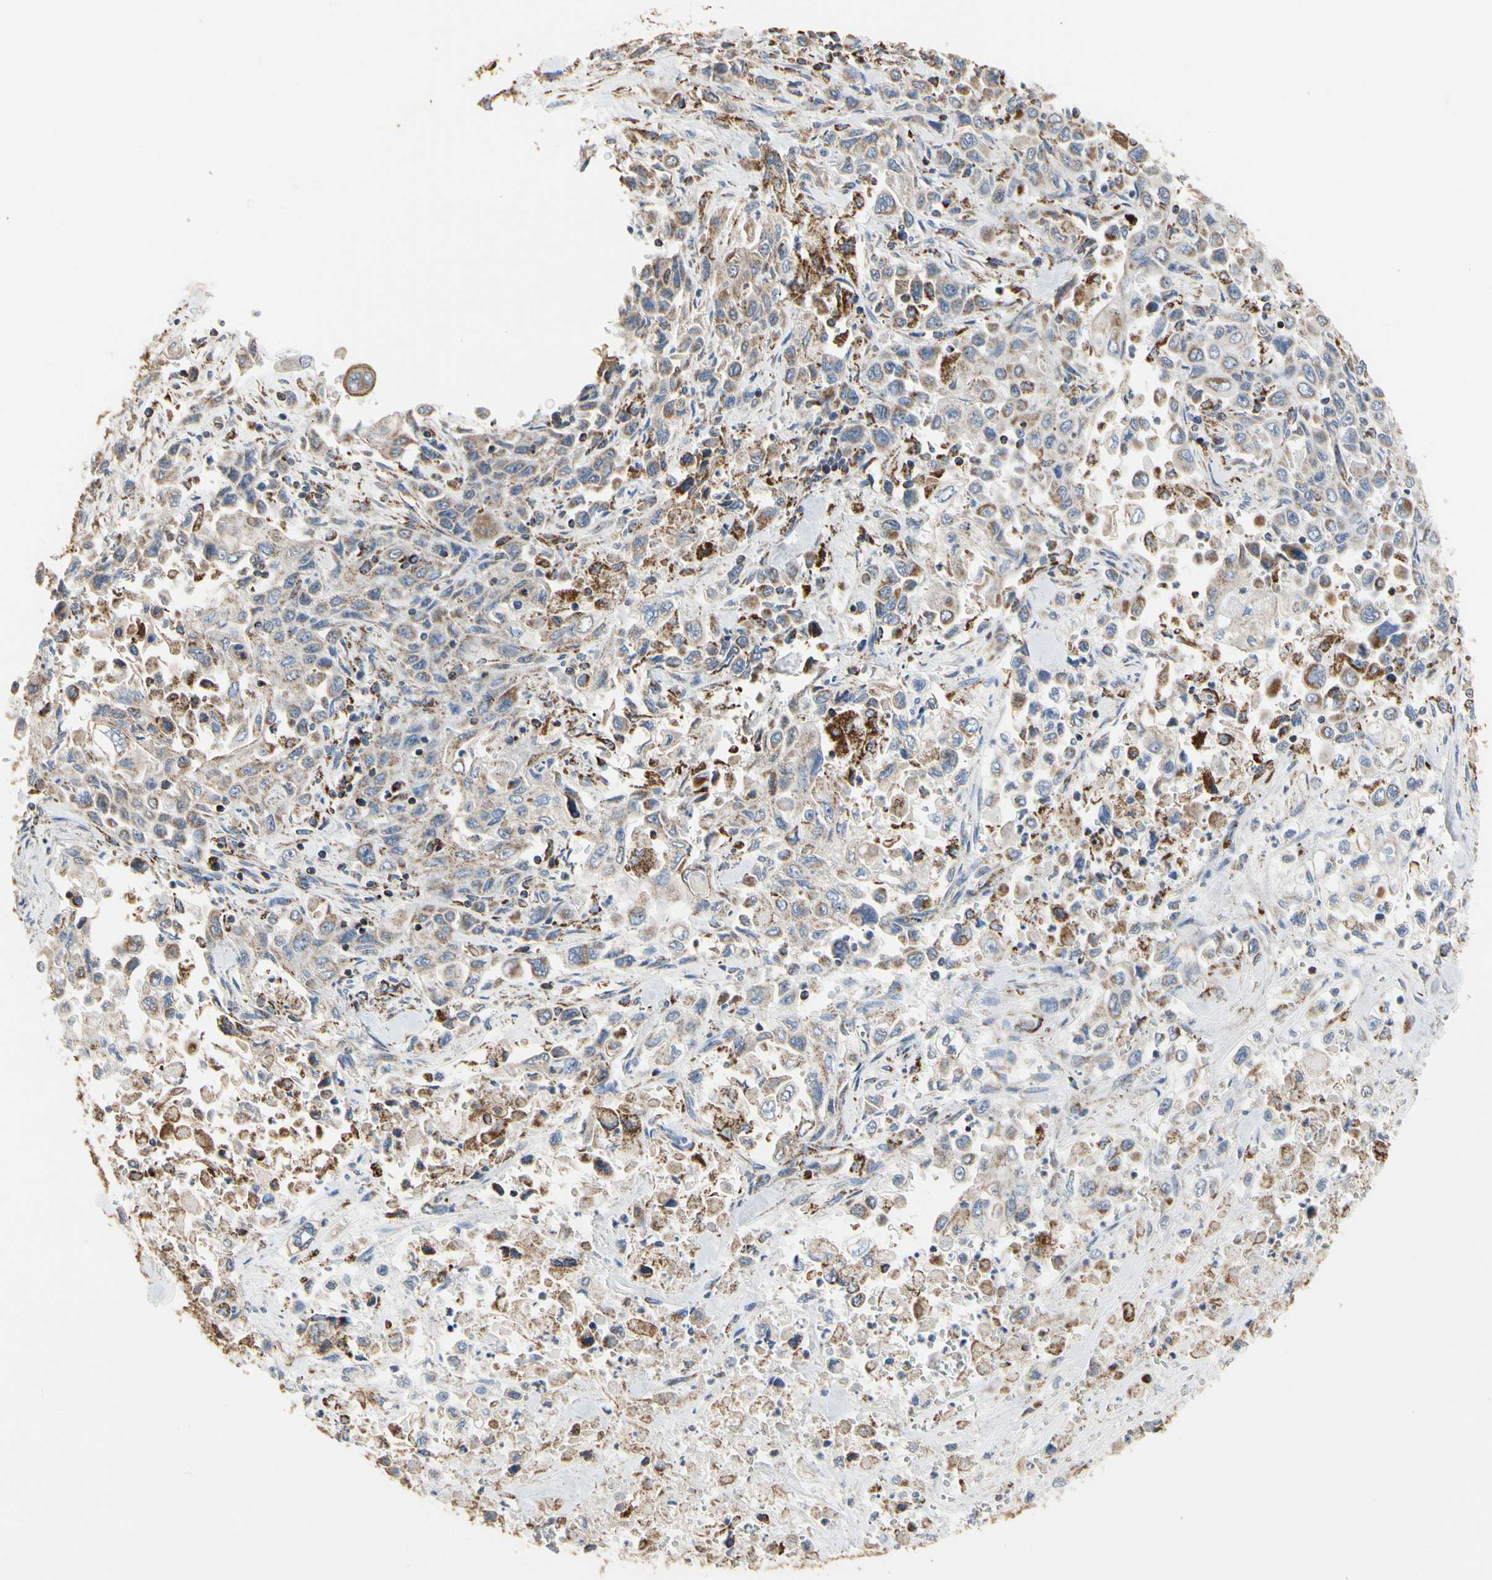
{"staining": {"intensity": "strong", "quantity": "<25%", "location": "cytoplasmic/membranous"}, "tissue": "pancreatic cancer", "cell_type": "Tumor cells", "image_type": "cancer", "snomed": [{"axis": "morphology", "description": "Adenocarcinoma, NOS"}, {"axis": "topography", "description": "Pancreas"}], "caption": "Immunohistochemical staining of pancreatic adenocarcinoma demonstrates strong cytoplasmic/membranous protein staining in approximately <25% of tumor cells.", "gene": "TUBA1A", "patient": {"sex": "male", "age": 70}}